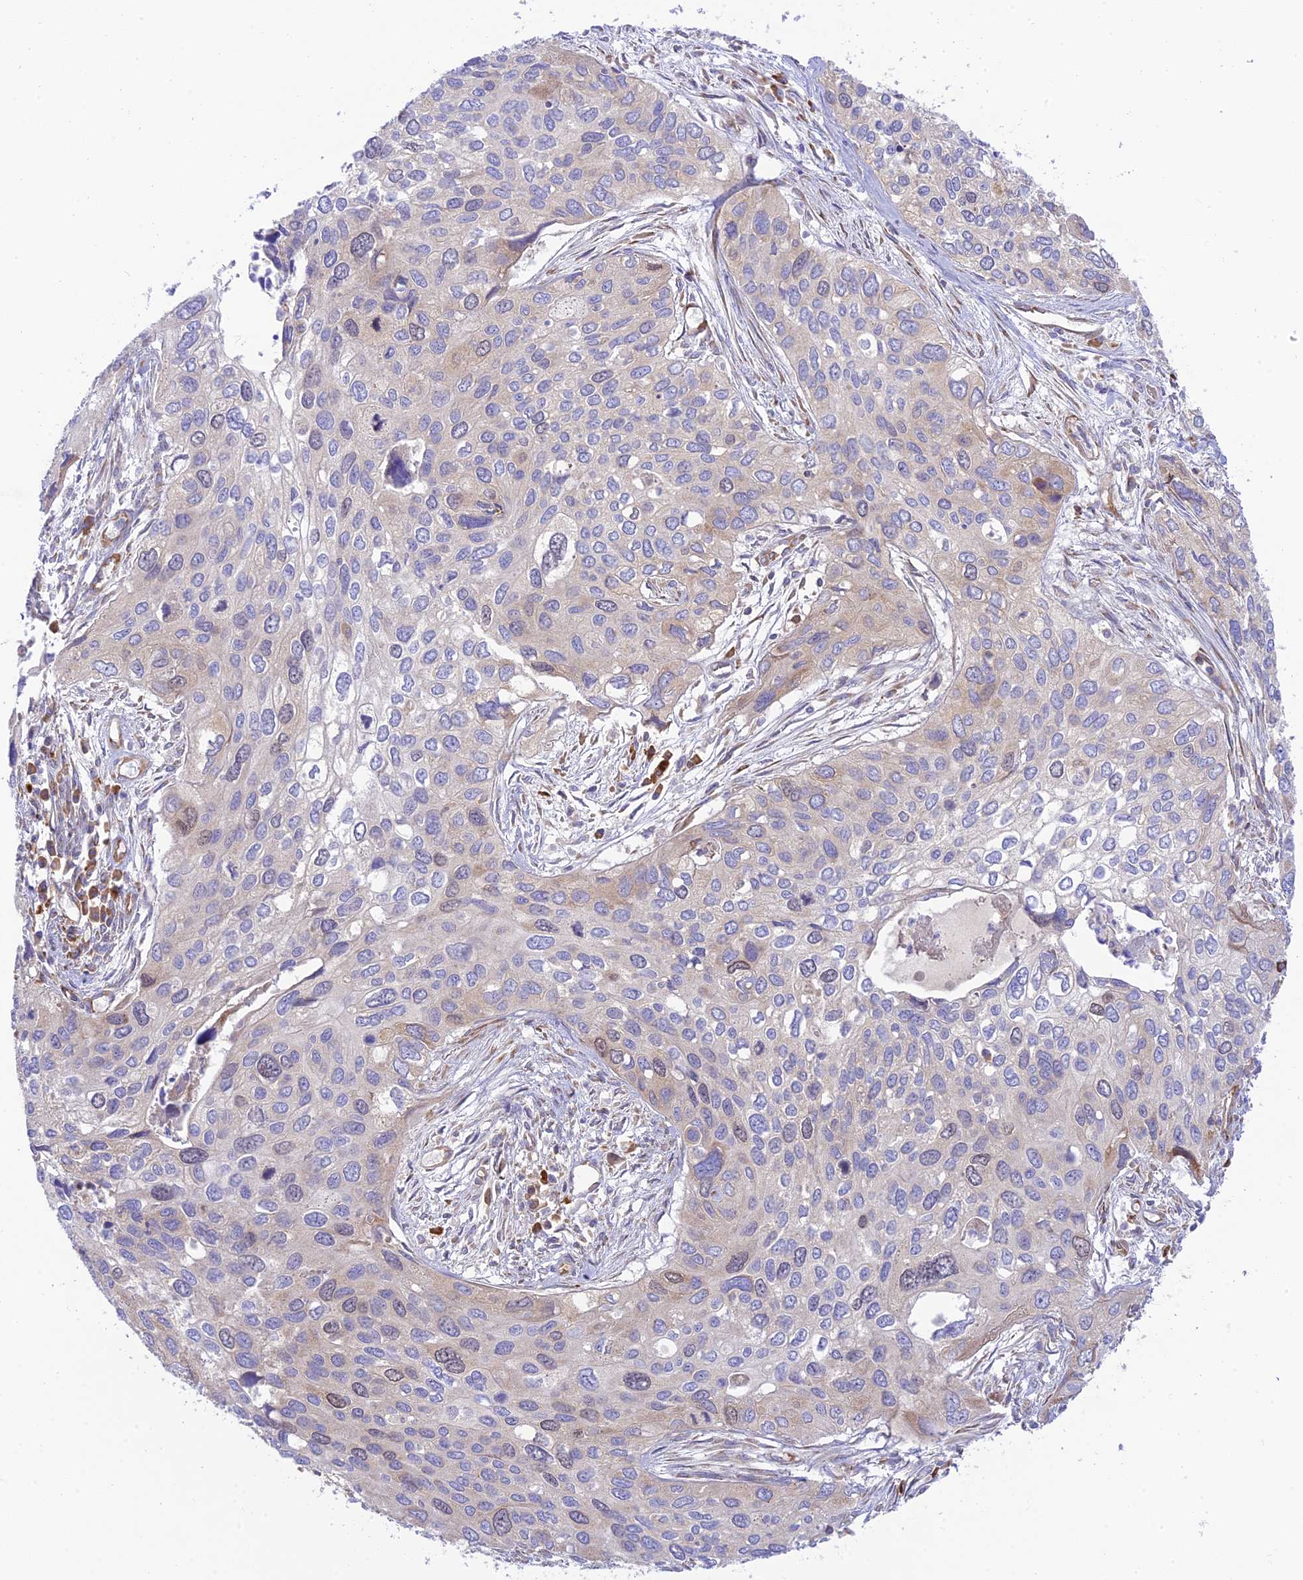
{"staining": {"intensity": "weak", "quantity": "<25%", "location": "cytoplasmic/membranous,nuclear"}, "tissue": "cervical cancer", "cell_type": "Tumor cells", "image_type": "cancer", "snomed": [{"axis": "morphology", "description": "Squamous cell carcinoma, NOS"}, {"axis": "topography", "description": "Cervix"}], "caption": "This image is of cervical cancer (squamous cell carcinoma) stained with immunohistochemistry to label a protein in brown with the nuclei are counter-stained blue. There is no positivity in tumor cells.", "gene": "PIMREG", "patient": {"sex": "female", "age": 55}}